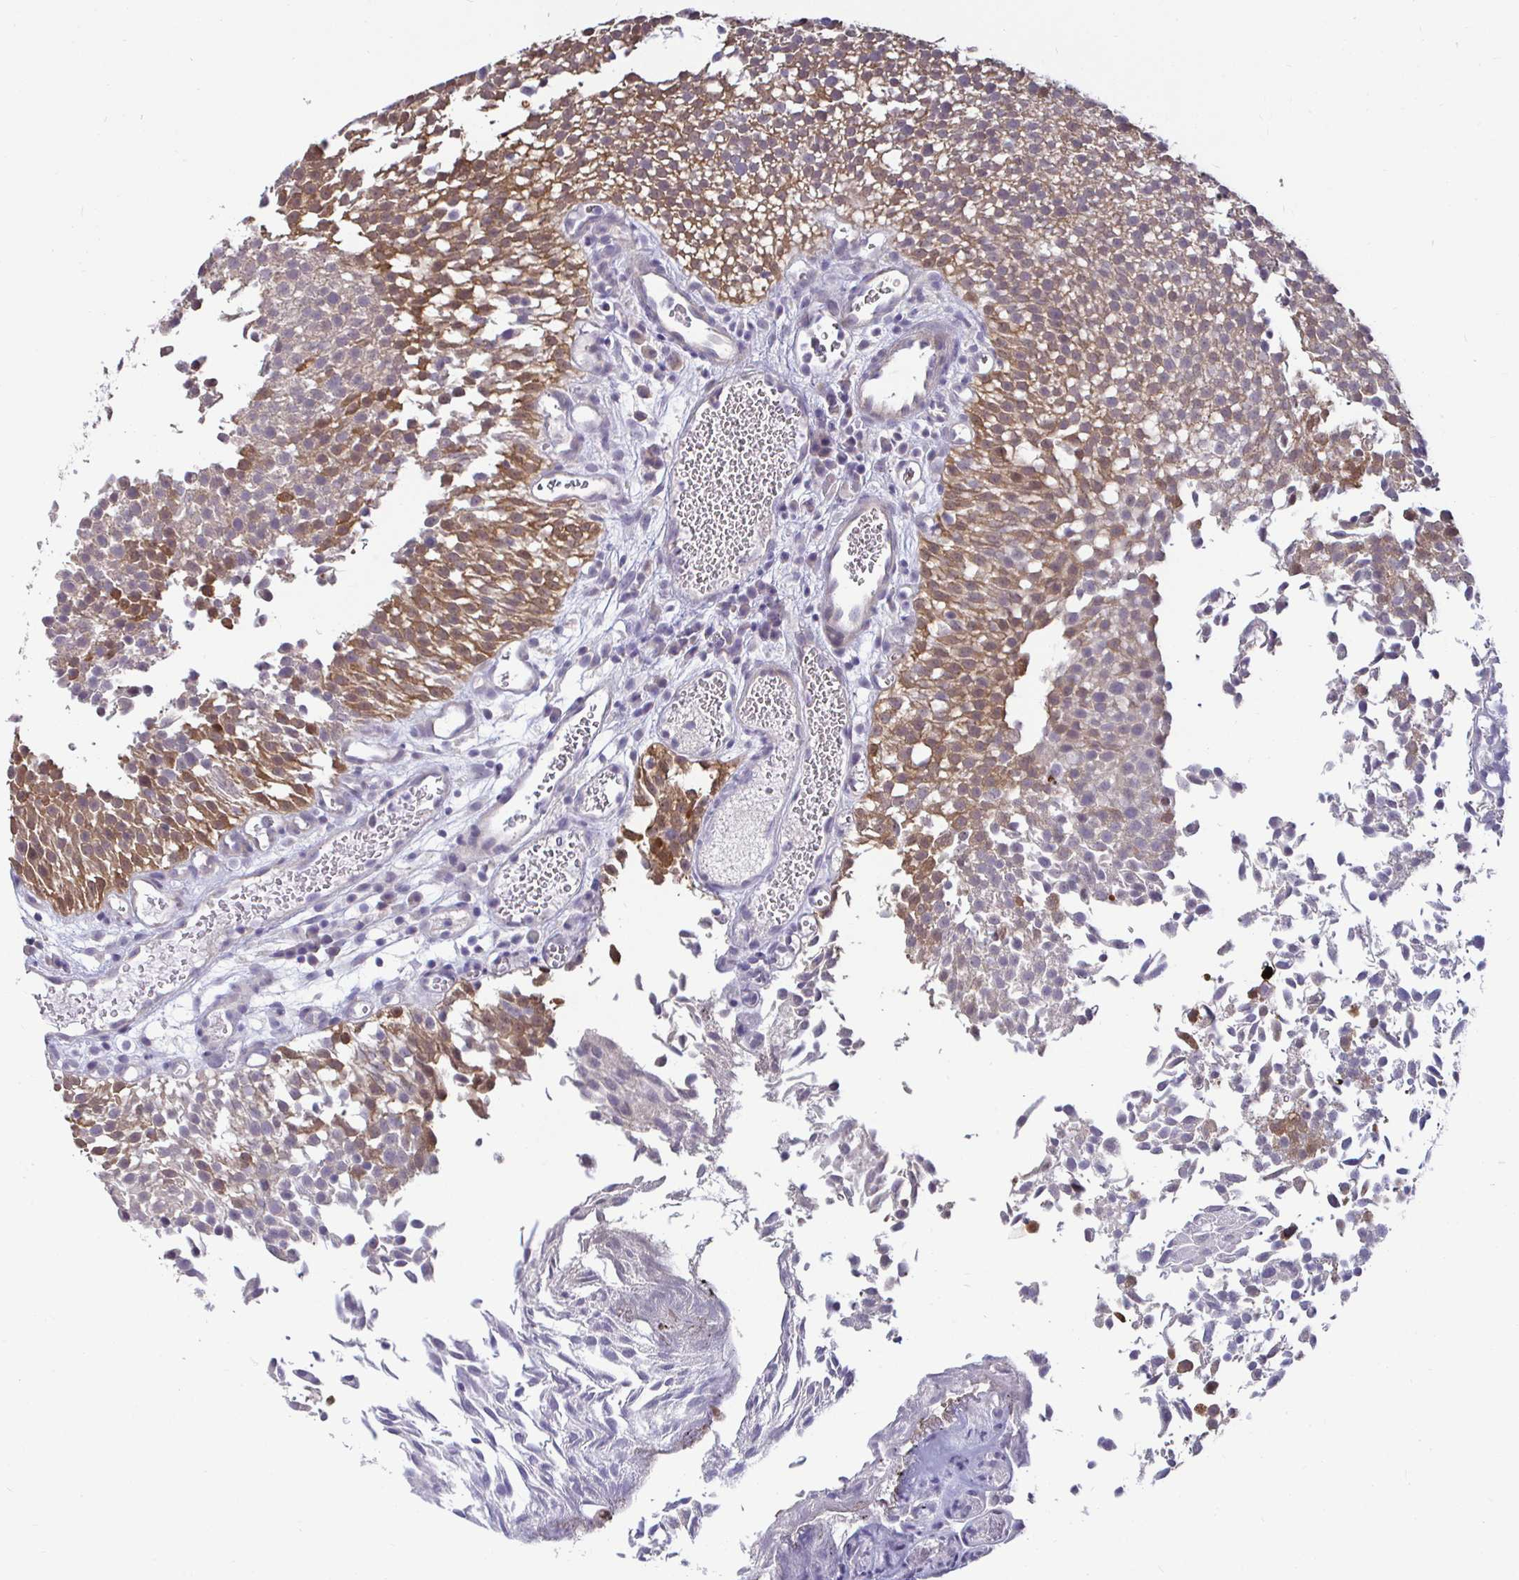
{"staining": {"intensity": "moderate", "quantity": "25%-75%", "location": "cytoplasmic/membranous,nuclear"}, "tissue": "urothelial cancer", "cell_type": "Tumor cells", "image_type": "cancer", "snomed": [{"axis": "morphology", "description": "Urothelial carcinoma, Low grade"}, {"axis": "topography", "description": "Urinary bladder"}], "caption": "Protein staining demonstrates moderate cytoplasmic/membranous and nuclear staining in about 25%-75% of tumor cells in low-grade urothelial carcinoma. Immunohistochemistry (ihc) stains the protein in brown and the nuclei are stained blue.", "gene": "GSTM1", "patient": {"sex": "female", "age": 79}}